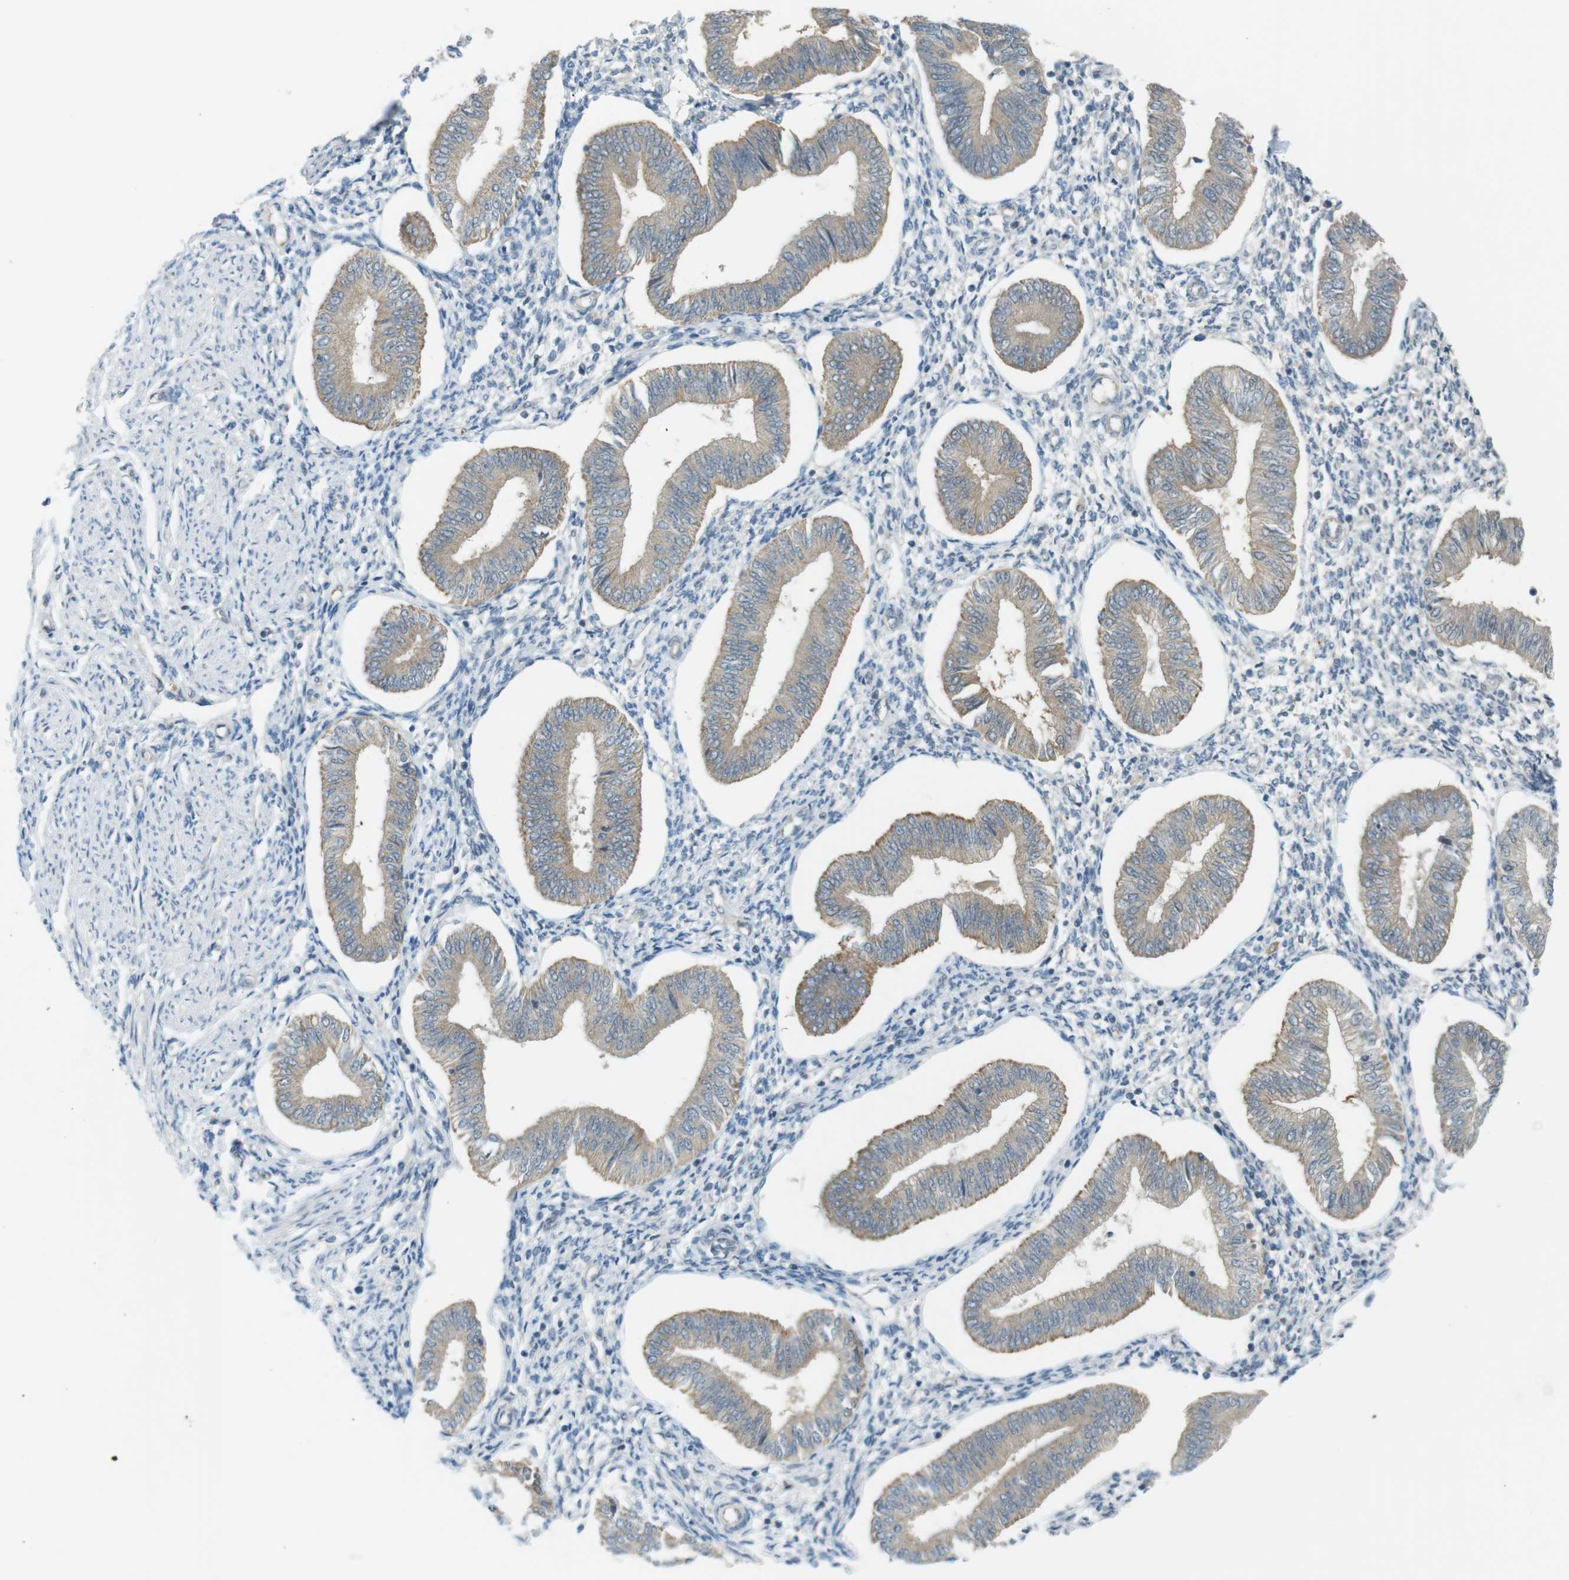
{"staining": {"intensity": "negative", "quantity": "none", "location": "none"}, "tissue": "endometrium", "cell_type": "Cells in endometrial stroma", "image_type": "normal", "snomed": [{"axis": "morphology", "description": "Normal tissue, NOS"}, {"axis": "topography", "description": "Endometrium"}], "caption": "This photomicrograph is of normal endometrium stained with immunohistochemistry (IHC) to label a protein in brown with the nuclei are counter-stained blue. There is no positivity in cells in endometrial stroma.", "gene": "ZDHHC20", "patient": {"sex": "female", "age": 50}}